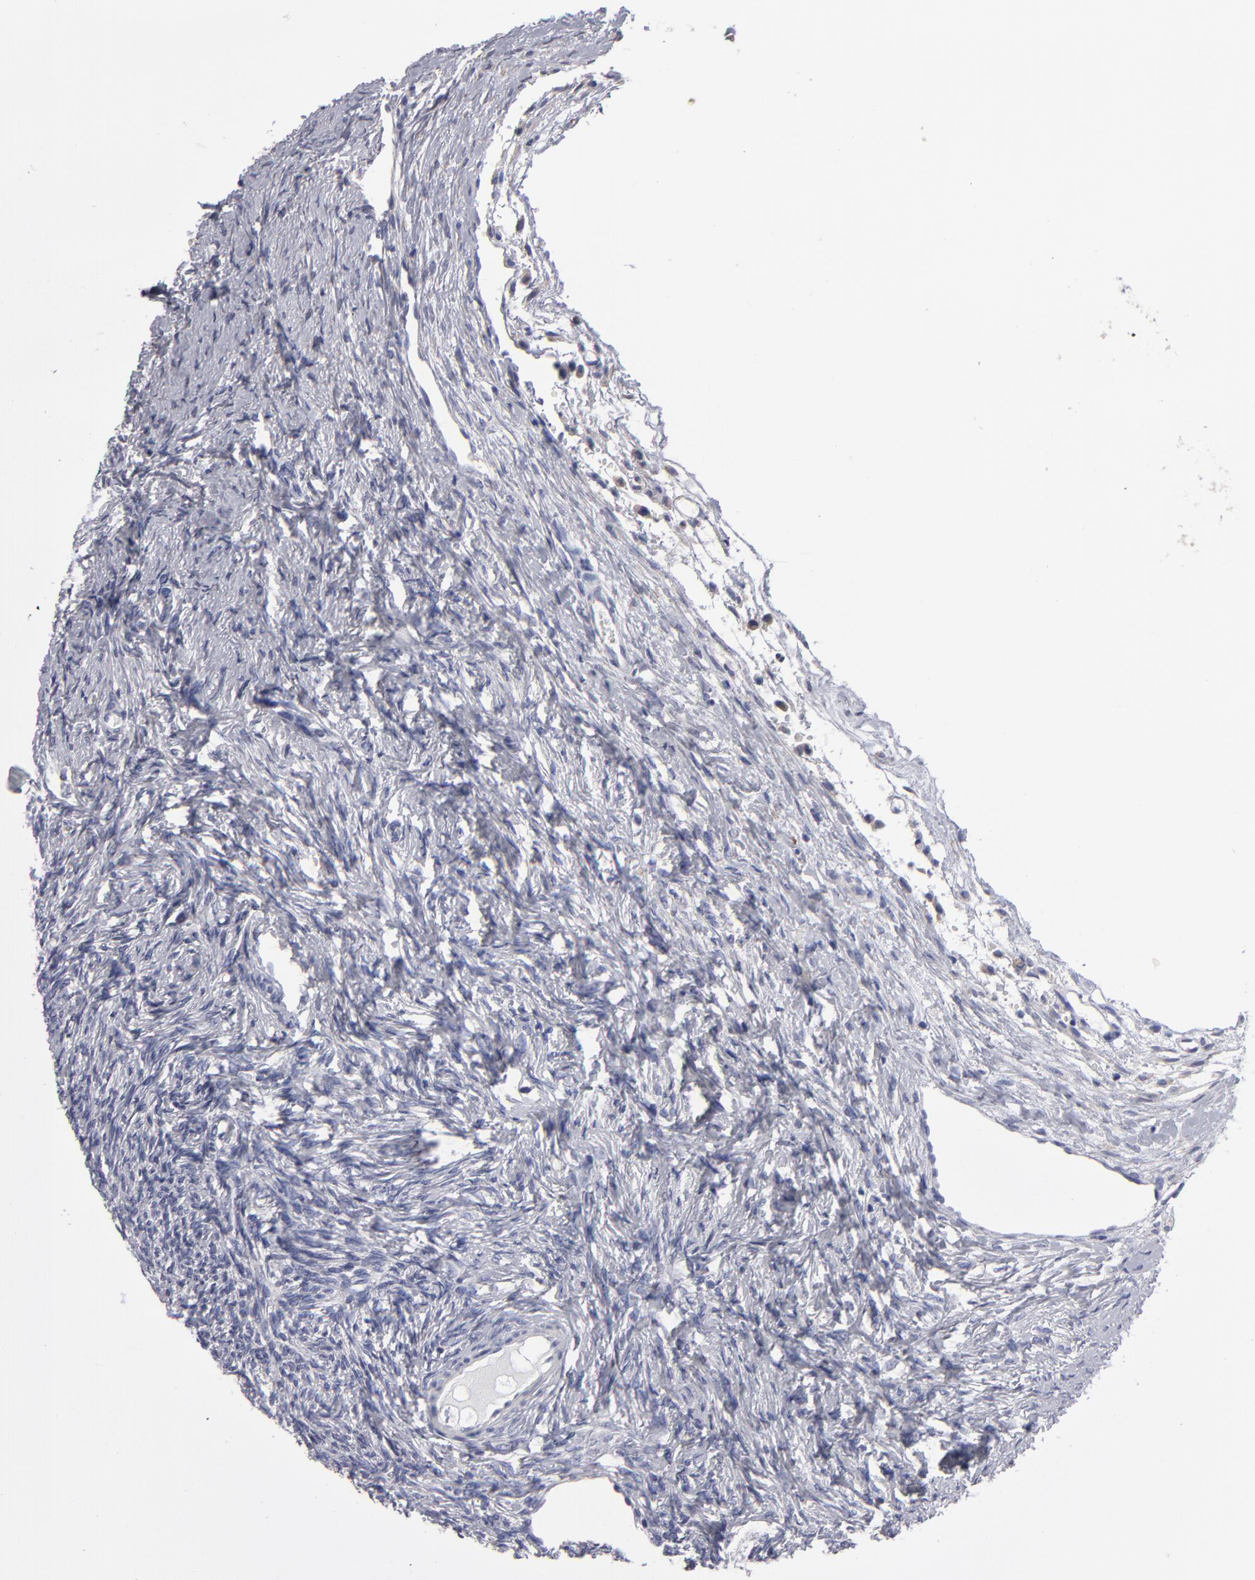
{"staining": {"intensity": "negative", "quantity": "none", "location": "none"}, "tissue": "ovary", "cell_type": "Ovarian stroma cells", "image_type": "normal", "snomed": [{"axis": "morphology", "description": "Normal tissue, NOS"}, {"axis": "topography", "description": "Ovary"}], "caption": "A micrograph of human ovary is negative for staining in ovarian stroma cells. (Immunohistochemistry, brightfield microscopy, high magnification).", "gene": "CCDC80", "patient": {"sex": "female", "age": 32}}